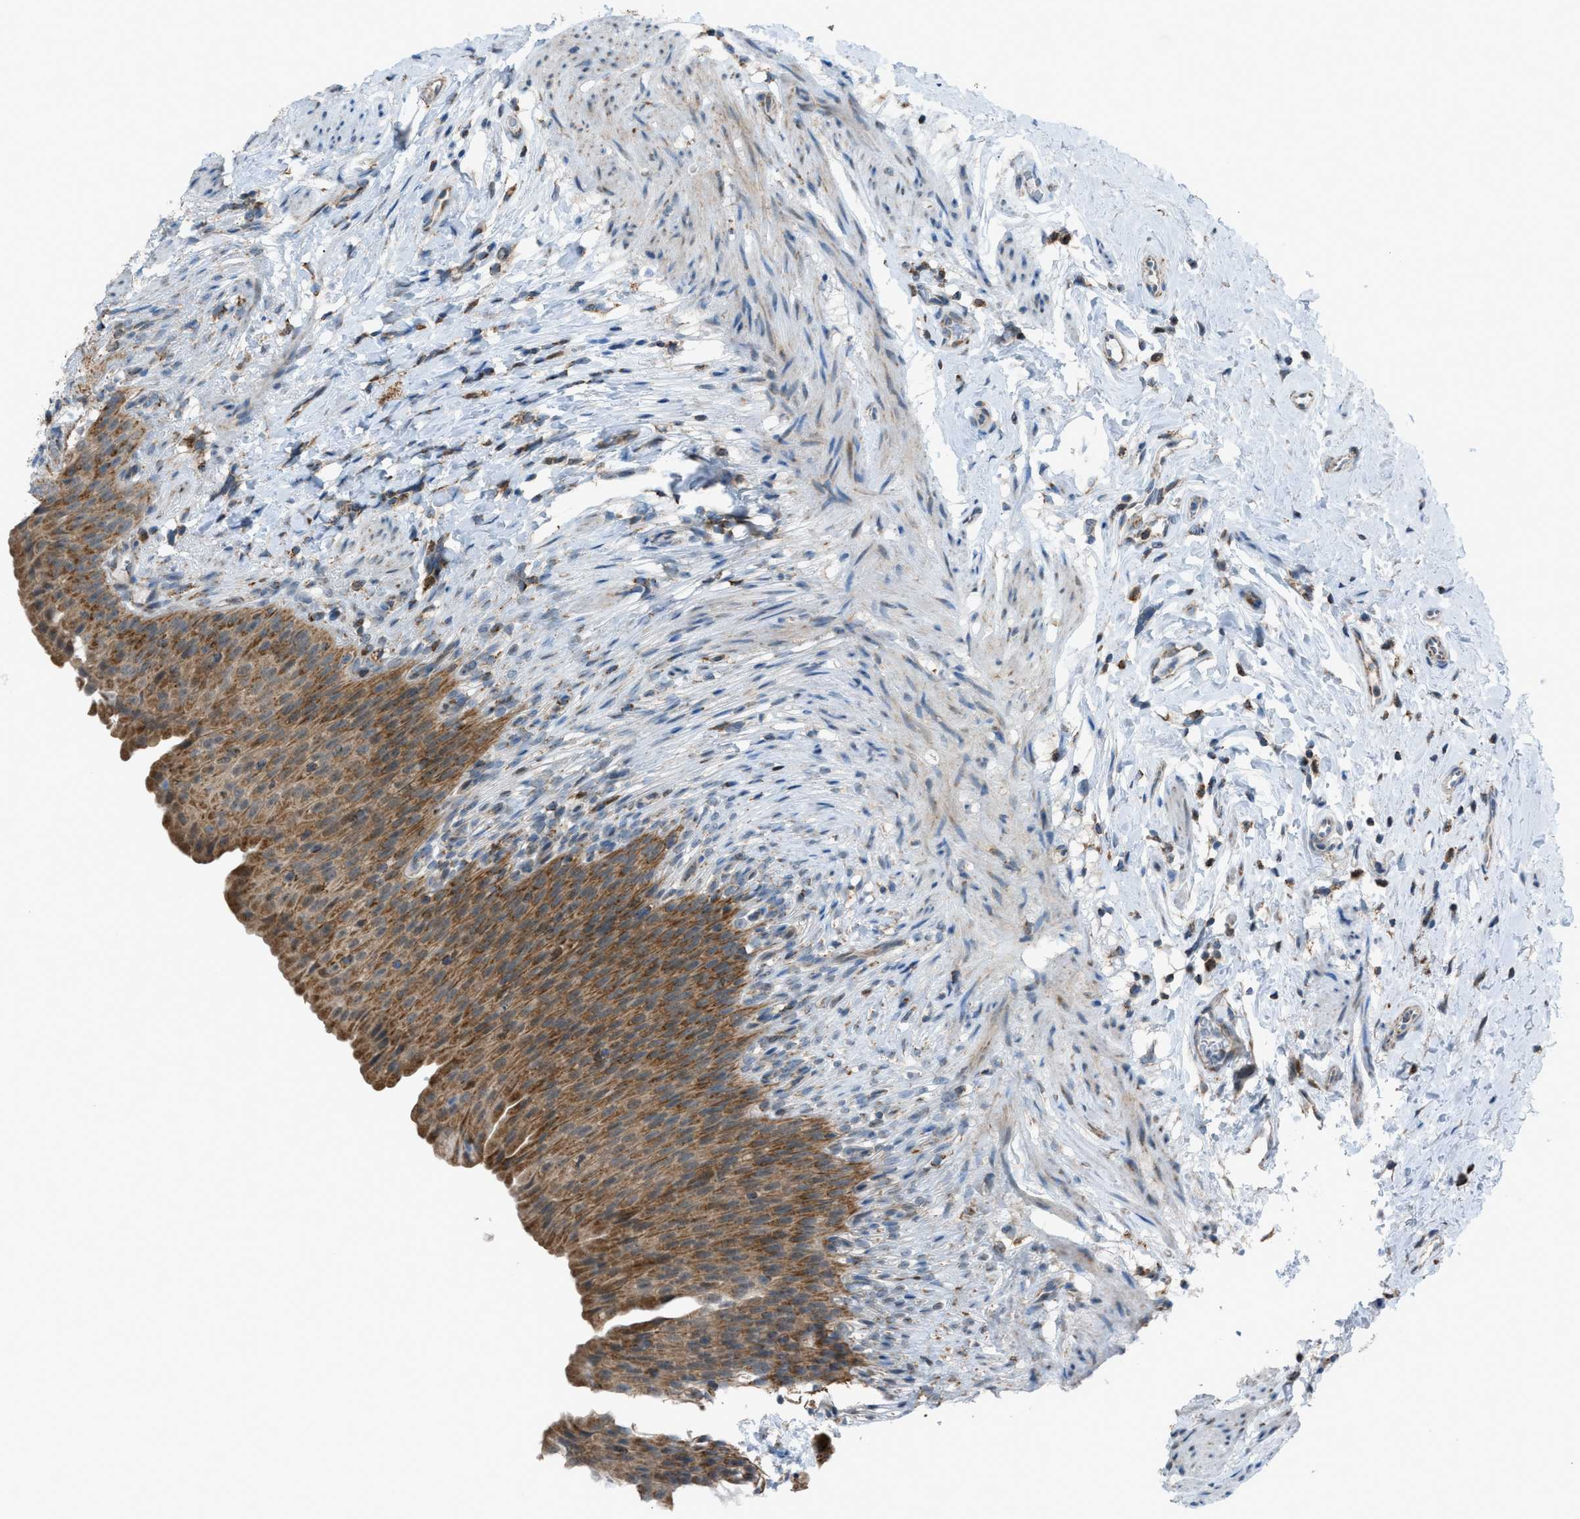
{"staining": {"intensity": "moderate", "quantity": ">75%", "location": "cytoplasmic/membranous"}, "tissue": "urinary bladder", "cell_type": "Urothelial cells", "image_type": "normal", "snomed": [{"axis": "morphology", "description": "Normal tissue, NOS"}, {"axis": "topography", "description": "Urinary bladder"}], "caption": "A histopathology image of human urinary bladder stained for a protein displays moderate cytoplasmic/membranous brown staining in urothelial cells. (Brightfield microscopy of DAB IHC at high magnification).", "gene": "SRM", "patient": {"sex": "female", "age": 79}}